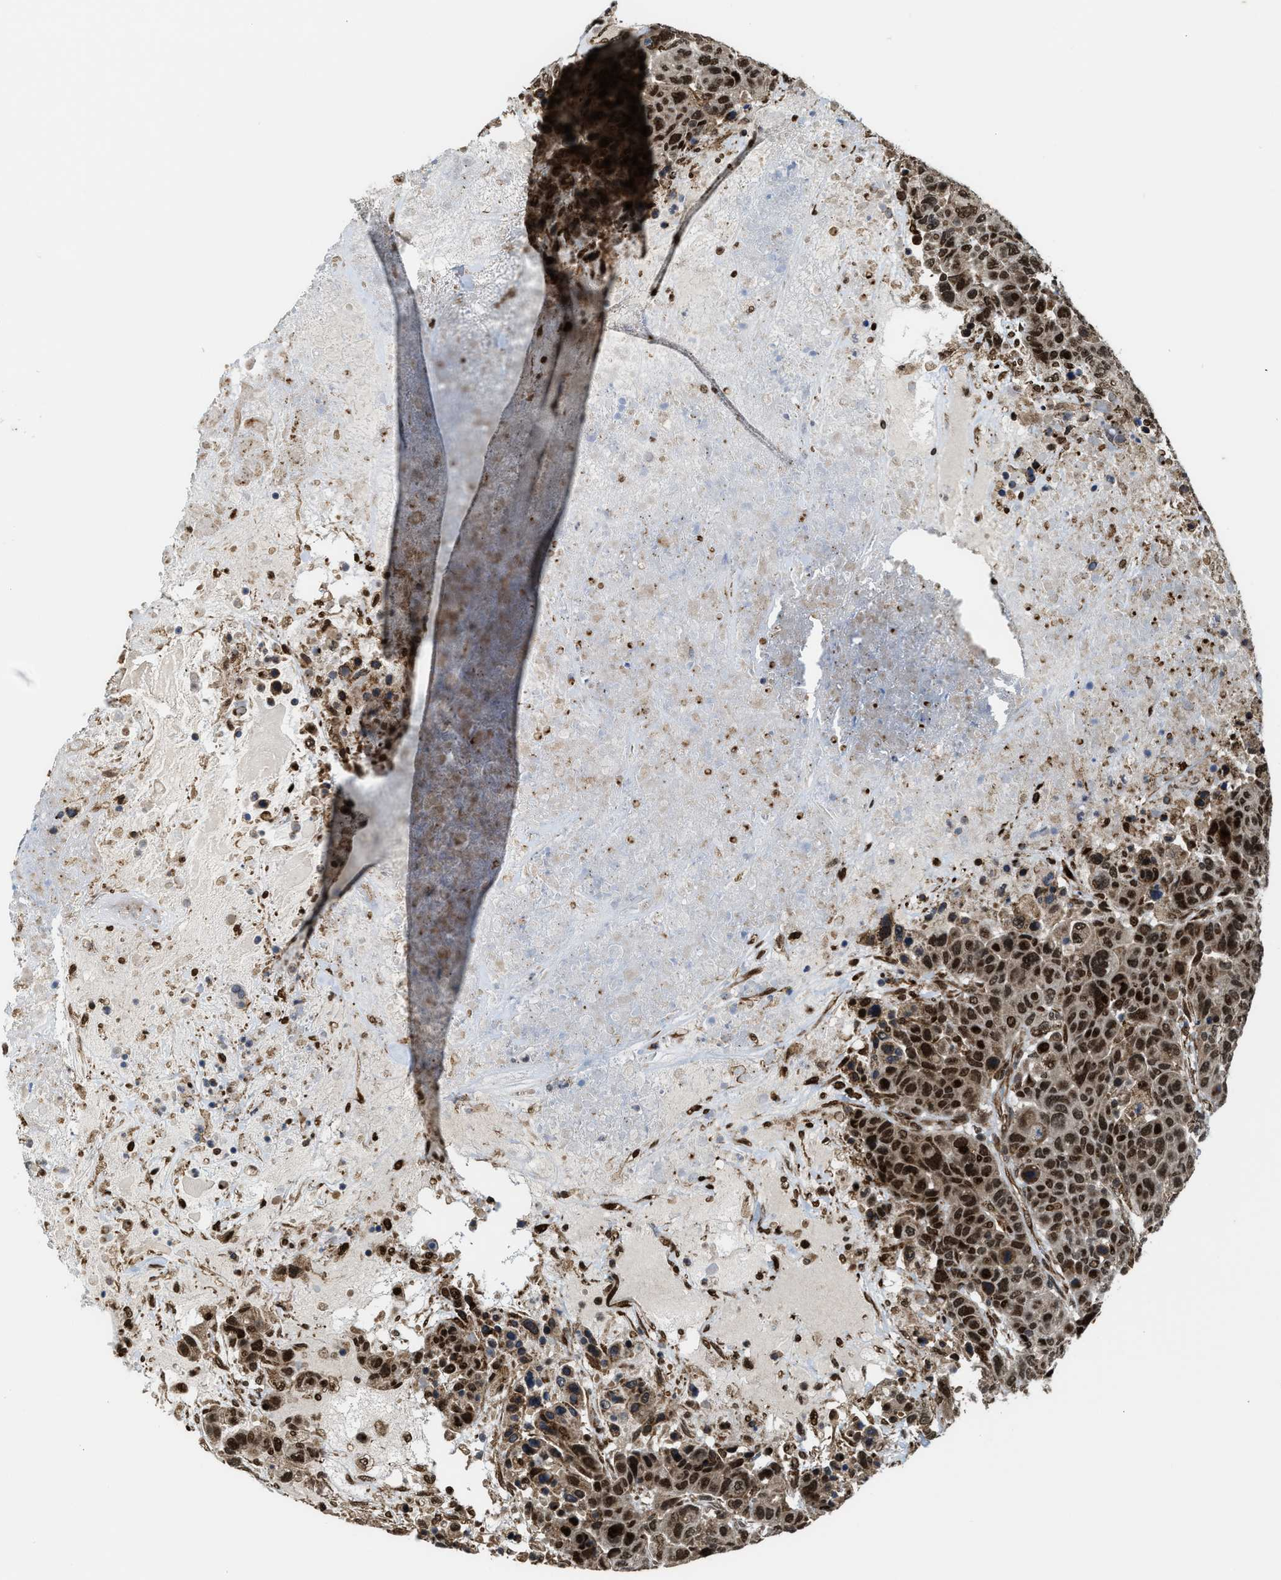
{"staining": {"intensity": "strong", "quantity": ">75%", "location": "cytoplasmic/membranous,nuclear"}, "tissue": "breast cancer", "cell_type": "Tumor cells", "image_type": "cancer", "snomed": [{"axis": "morphology", "description": "Duct carcinoma"}, {"axis": "topography", "description": "Breast"}], "caption": "Brown immunohistochemical staining in human breast cancer demonstrates strong cytoplasmic/membranous and nuclear expression in about >75% of tumor cells.", "gene": "ZNF250", "patient": {"sex": "female", "age": 37}}